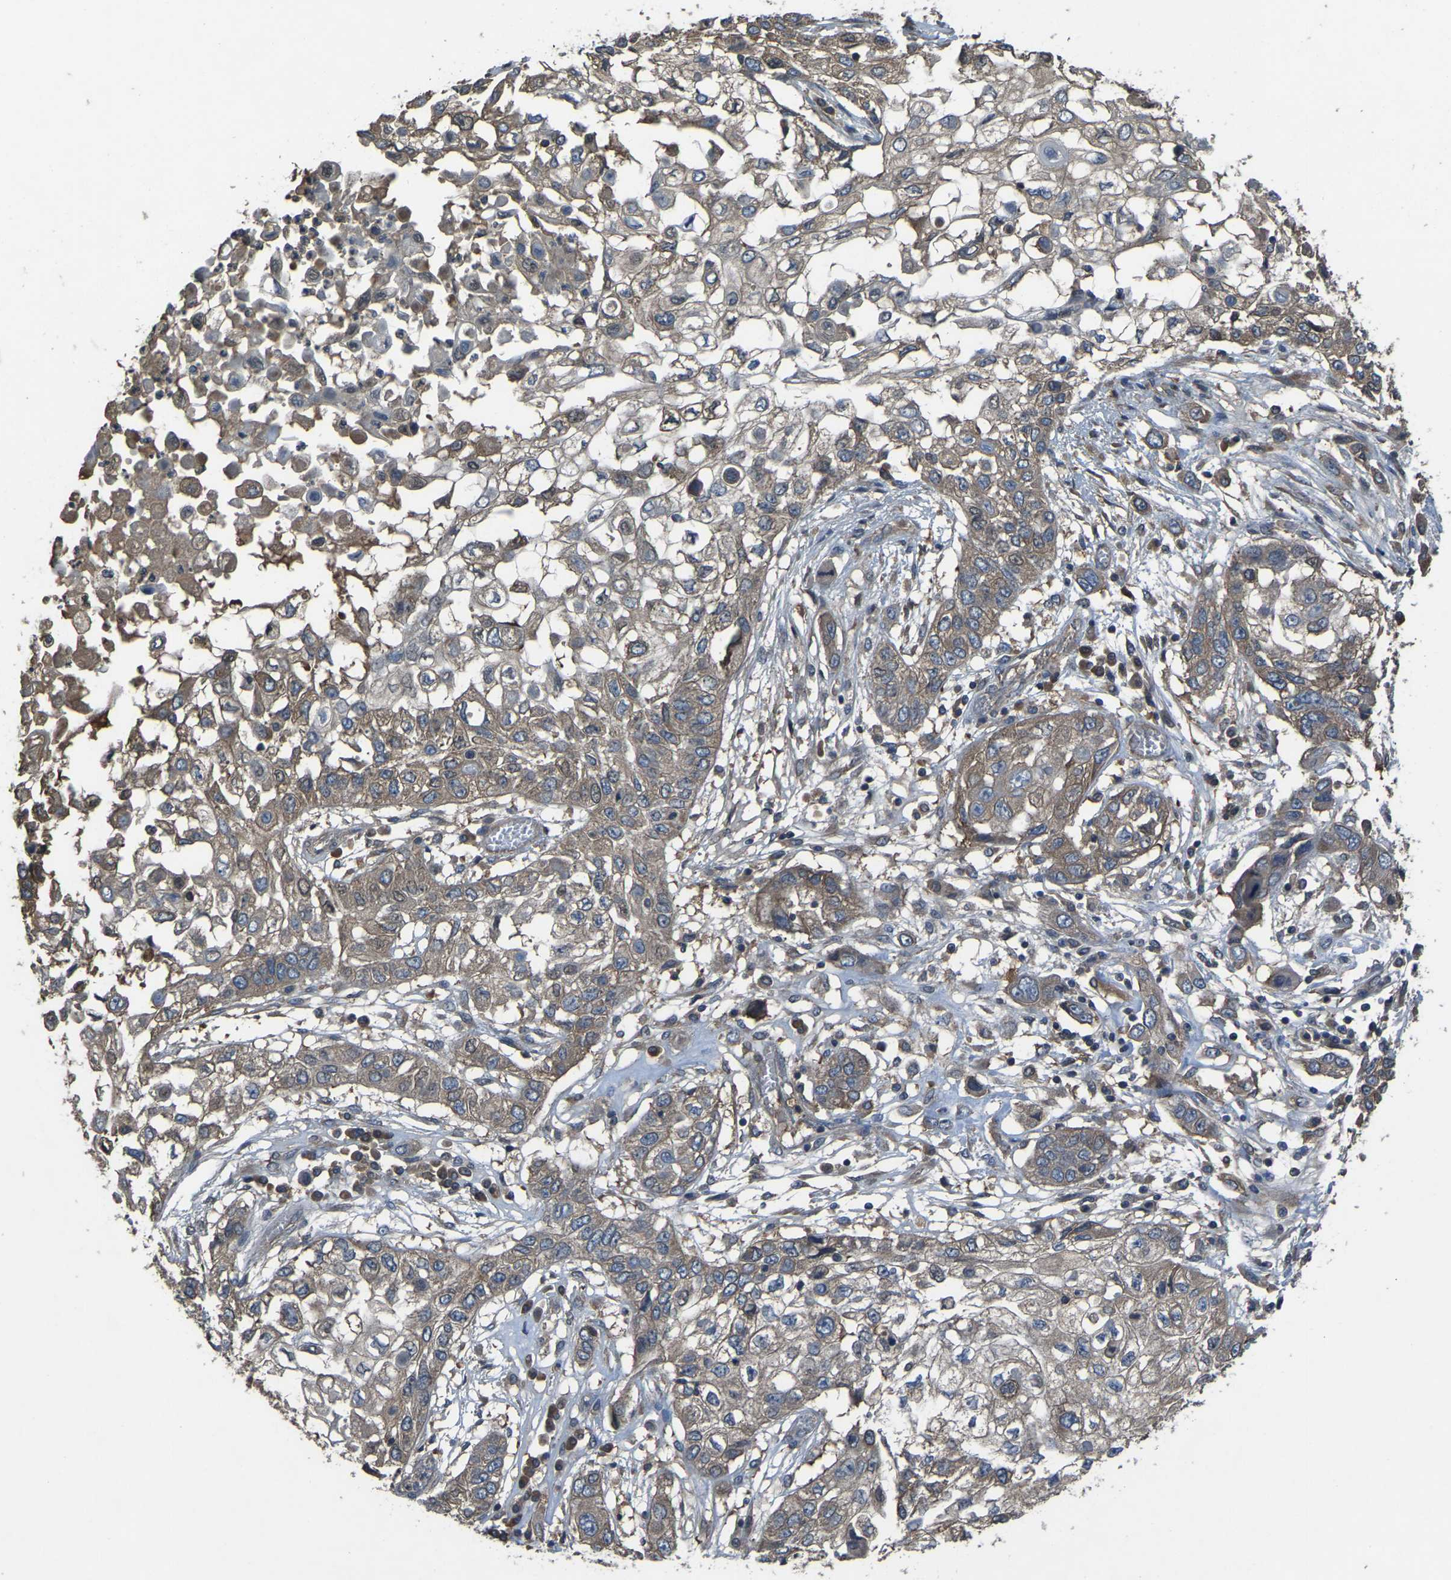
{"staining": {"intensity": "moderate", "quantity": ">75%", "location": "cytoplasmic/membranous"}, "tissue": "lung cancer", "cell_type": "Tumor cells", "image_type": "cancer", "snomed": [{"axis": "morphology", "description": "Squamous cell carcinoma, NOS"}, {"axis": "topography", "description": "Lung"}], "caption": "A photomicrograph showing moderate cytoplasmic/membranous positivity in approximately >75% of tumor cells in squamous cell carcinoma (lung), as visualized by brown immunohistochemical staining.", "gene": "AIMP1", "patient": {"sex": "male", "age": 71}}